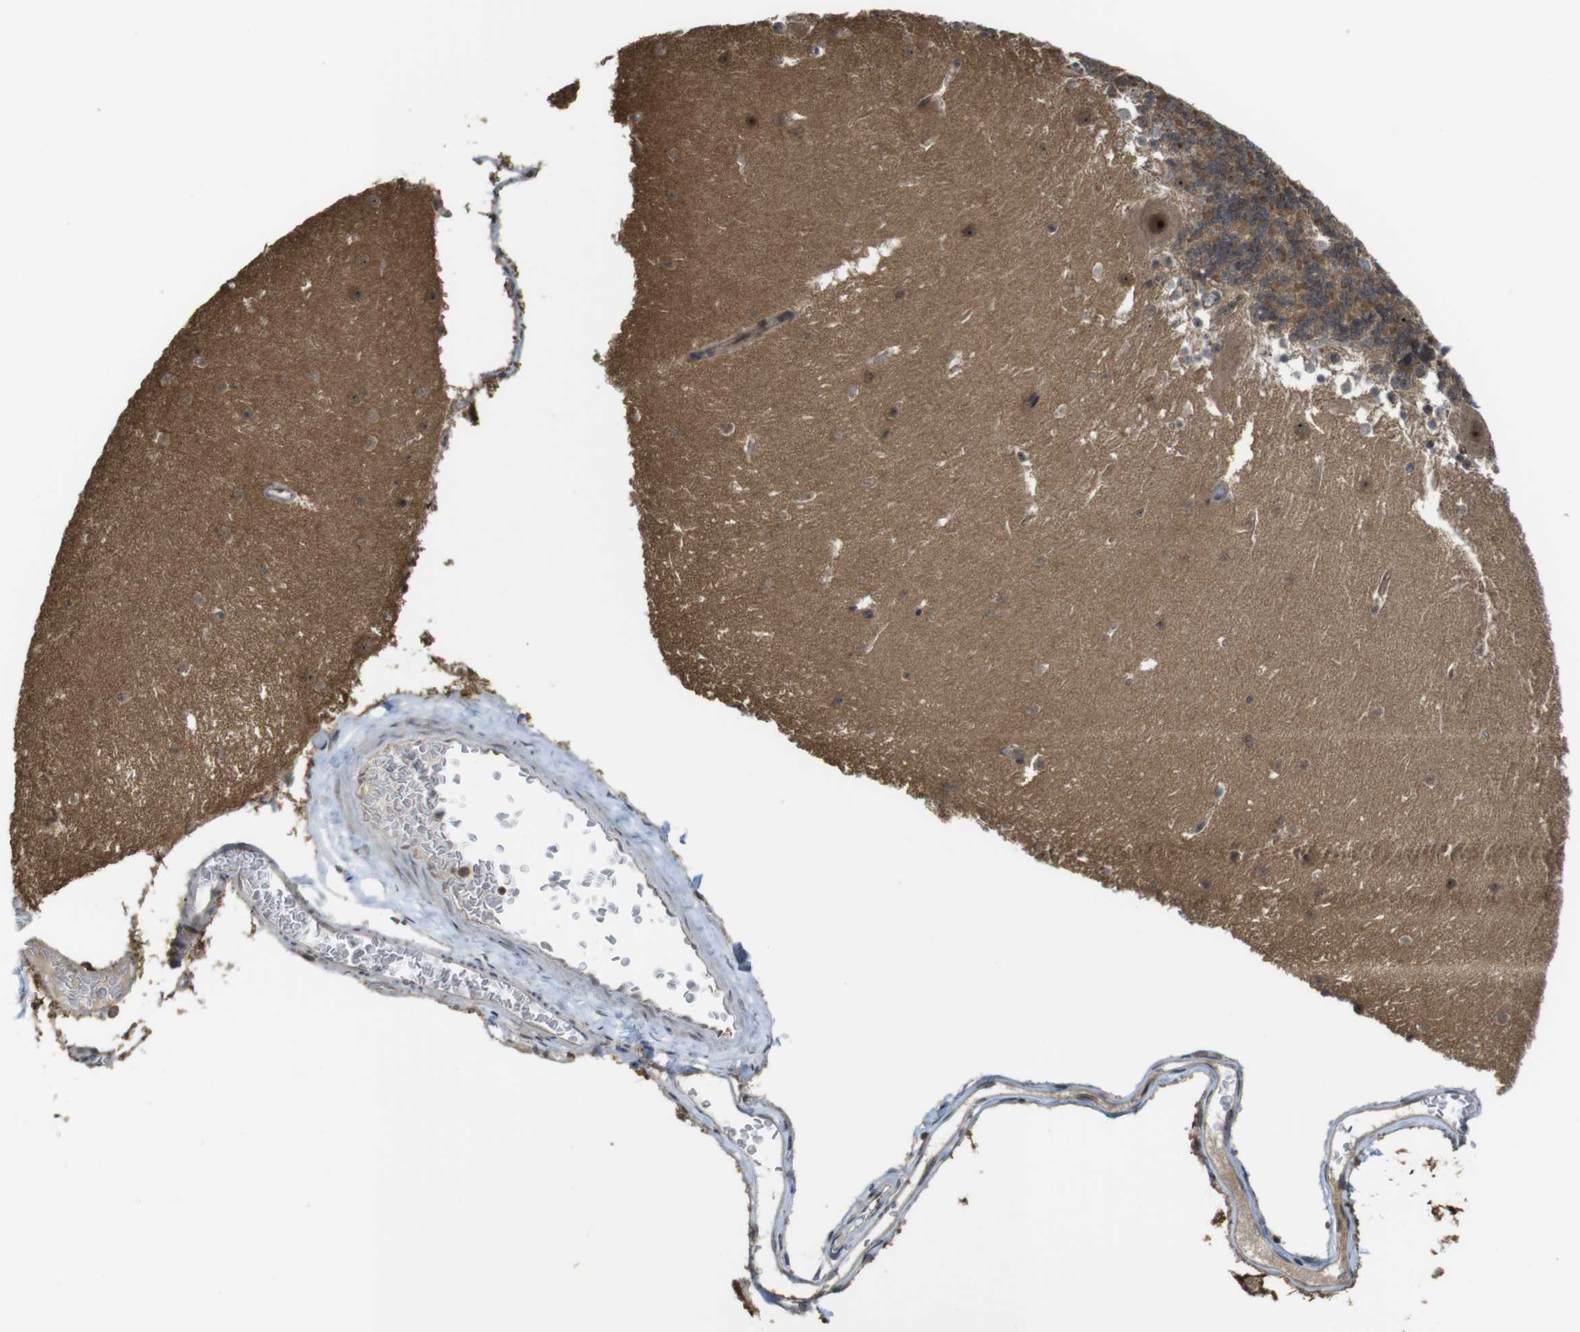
{"staining": {"intensity": "moderate", "quantity": ">75%", "location": "cytoplasmic/membranous"}, "tissue": "cerebellum", "cell_type": "Cells in granular layer", "image_type": "normal", "snomed": [{"axis": "morphology", "description": "Normal tissue, NOS"}, {"axis": "topography", "description": "Cerebellum"}], "caption": "DAB immunohistochemical staining of unremarkable human cerebellum exhibits moderate cytoplasmic/membranous protein expression in about >75% of cells in granular layer.", "gene": "CC2D1A", "patient": {"sex": "male", "age": 45}}